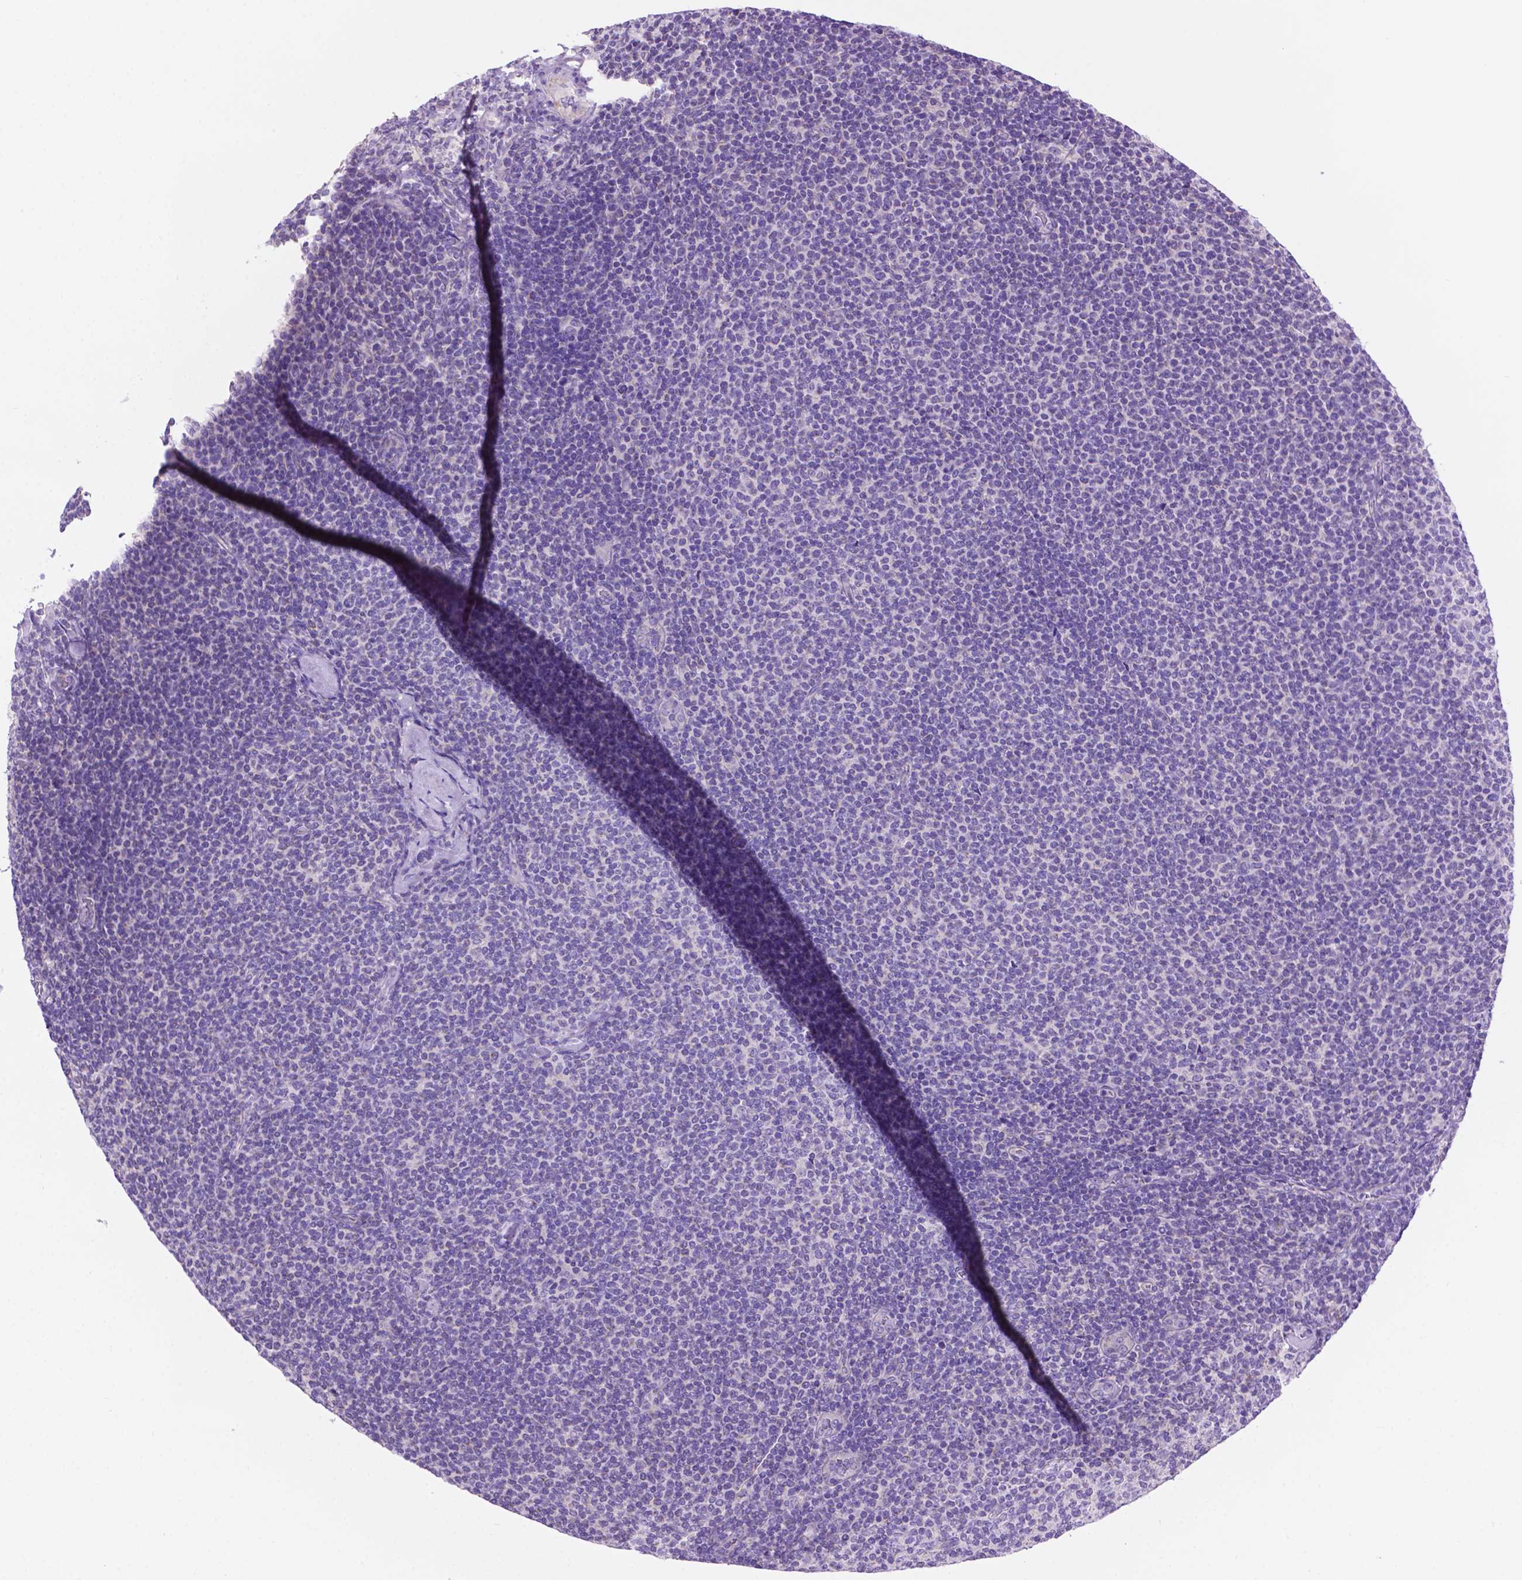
{"staining": {"intensity": "negative", "quantity": "none", "location": "none"}, "tissue": "lymphoma", "cell_type": "Tumor cells", "image_type": "cancer", "snomed": [{"axis": "morphology", "description": "Malignant lymphoma, non-Hodgkin's type, Low grade"}, {"axis": "topography", "description": "Lymph node"}], "caption": "This micrograph is of lymphoma stained with IHC to label a protein in brown with the nuclei are counter-stained blue. There is no positivity in tumor cells.", "gene": "PHYHIP", "patient": {"sex": "male", "age": 52}}